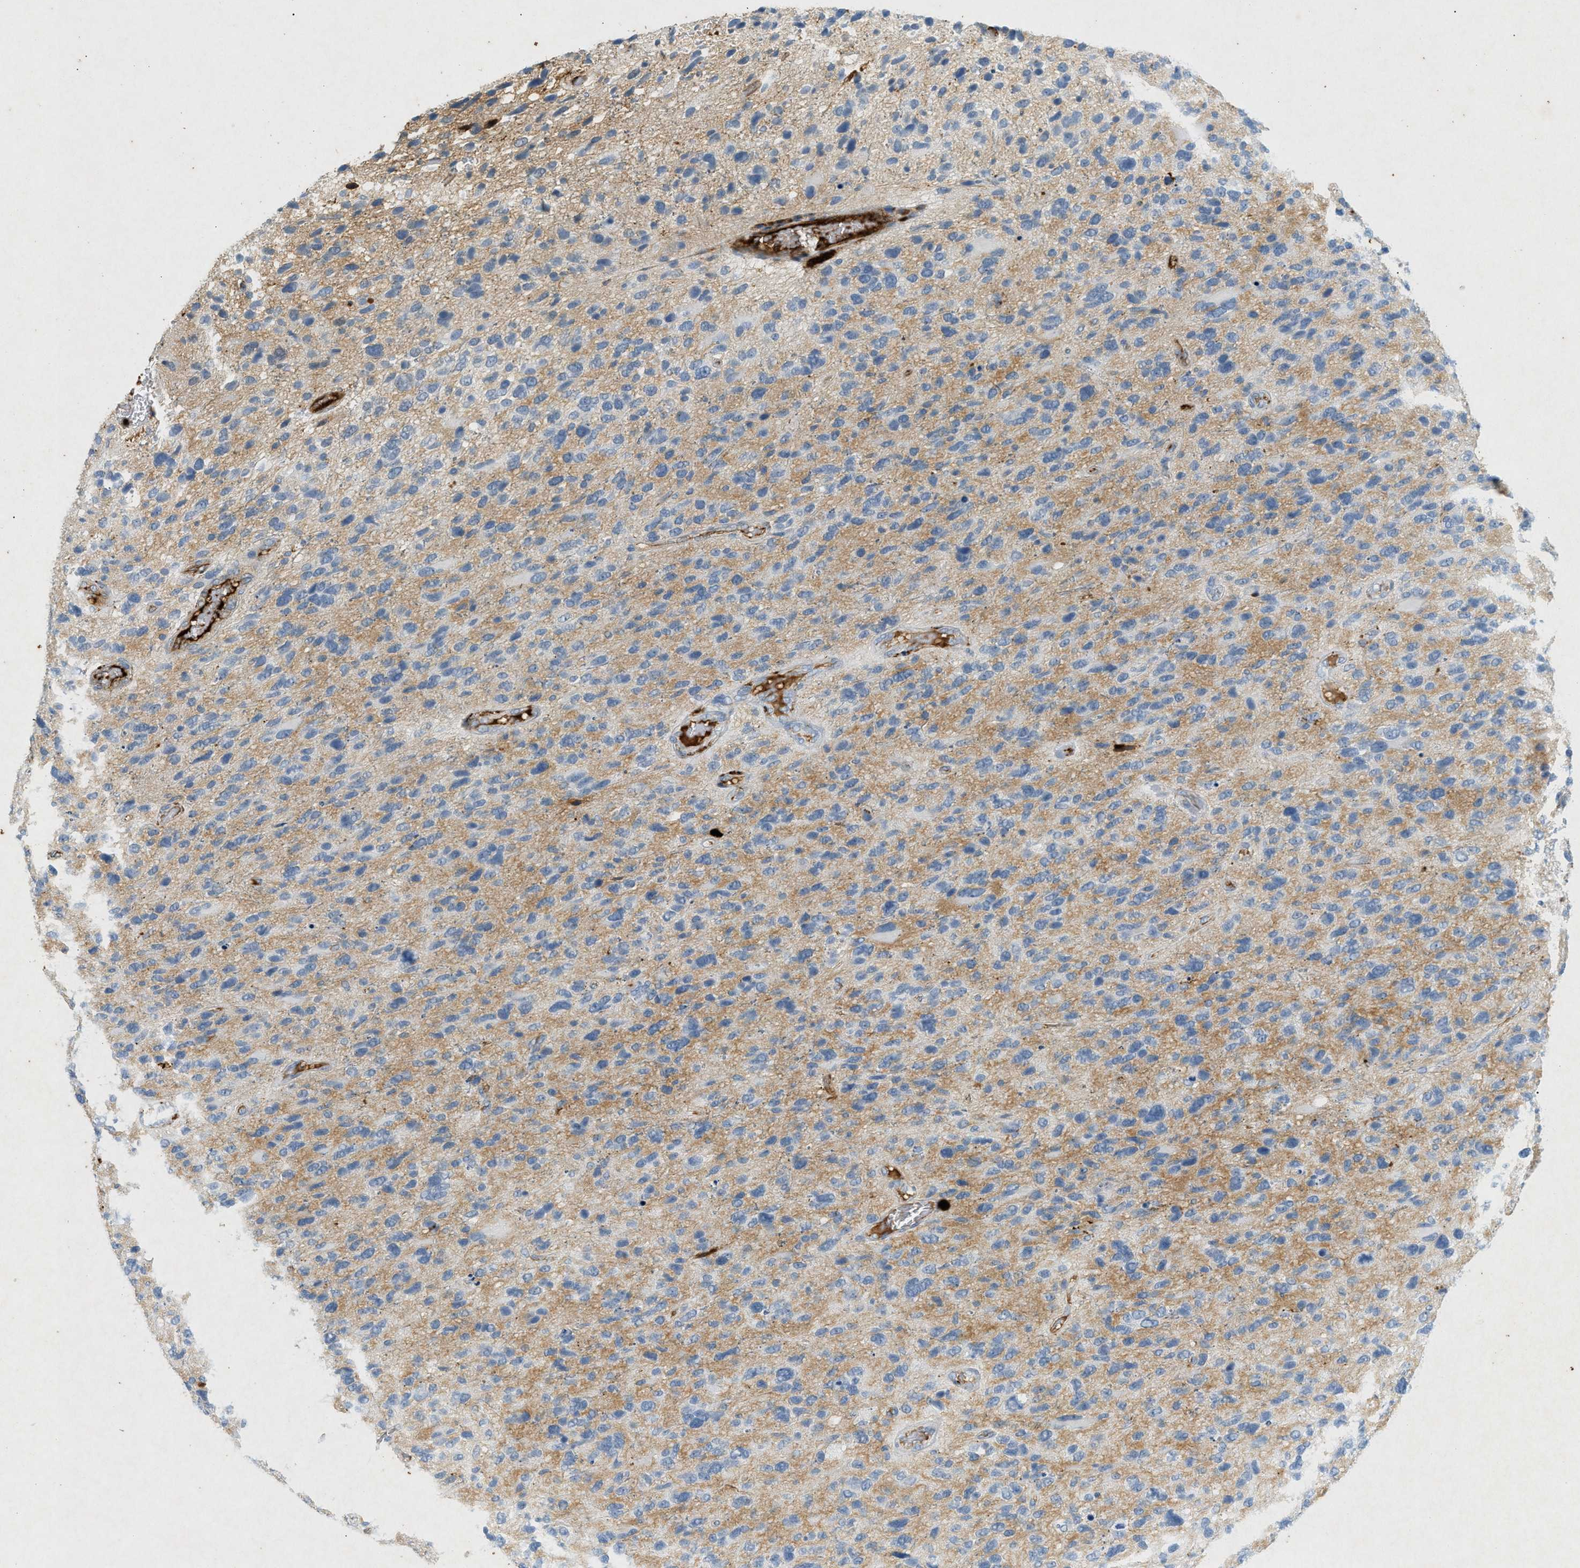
{"staining": {"intensity": "negative", "quantity": "none", "location": "none"}, "tissue": "glioma", "cell_type": "Tumor cells", "image_type": "cancer", "snomed": [{"axis": "morphology", "description": "Glioma, malignant, High grade"}, {"axis": "topography", "description": "Brain"}], "caption": "There is no significant staining in tumor cells of high-grade glioma (malignant).", "gene": "F2", "patient": {"sex": "female", "age": 58}}